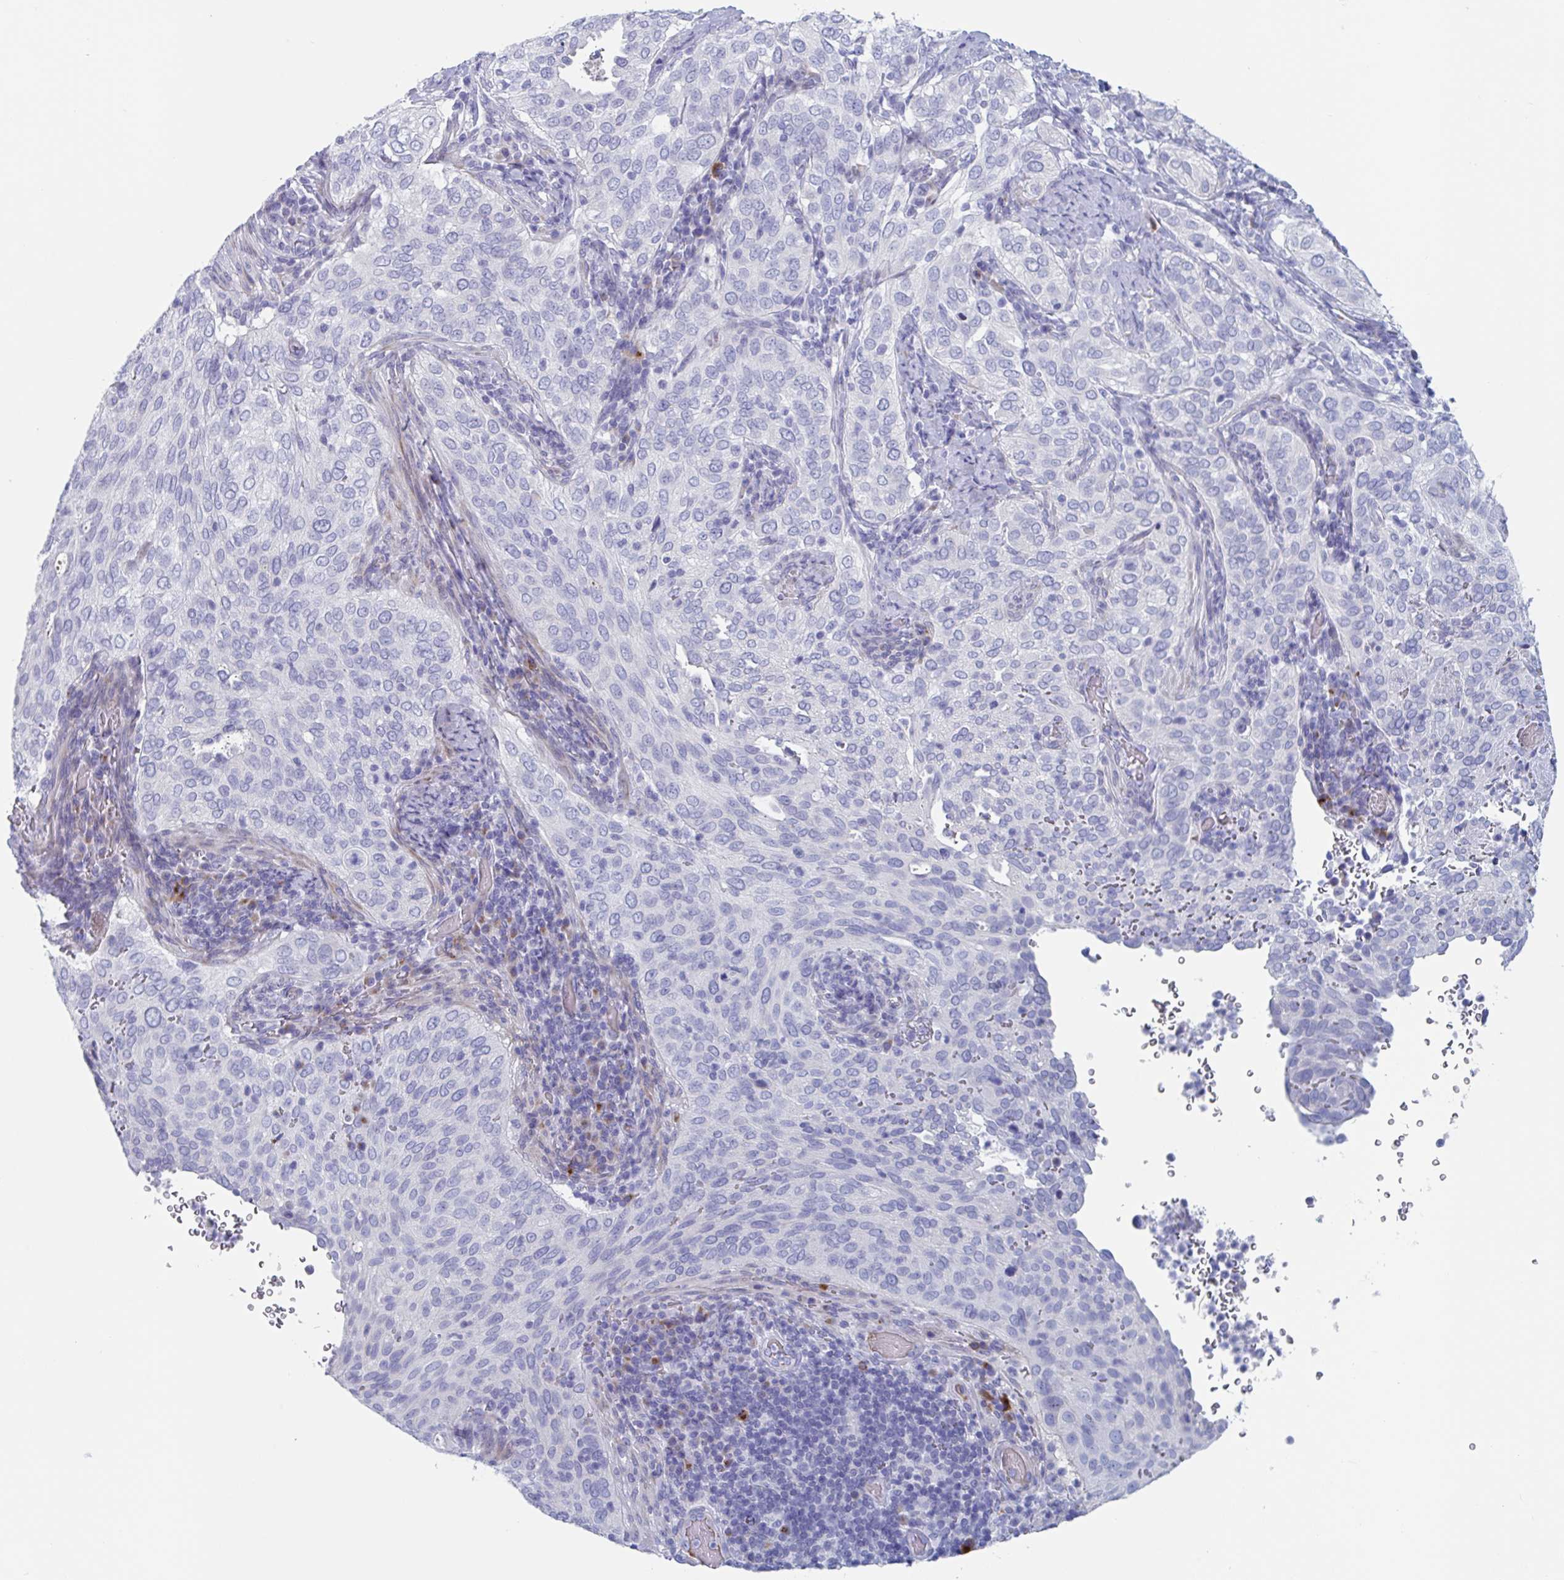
{"staining": {"intensity": "negative", "quantity": "none", "location": "none"}, "tissue": "cervical cancer", "cell_type": "Tumor cells", "image_type": "cancer", "snomed": [{"axis": "morphology", "description": "Squamous cell carcinoma, NOS"}, {"axis": "topography", "description": "Cervix"}], "caption": "Immunohistochemistry of human cervical cancer displays no positivity in tumor cells.", "gene": "NT5C3B", "patient": {"sex": "female", "age": 38}}